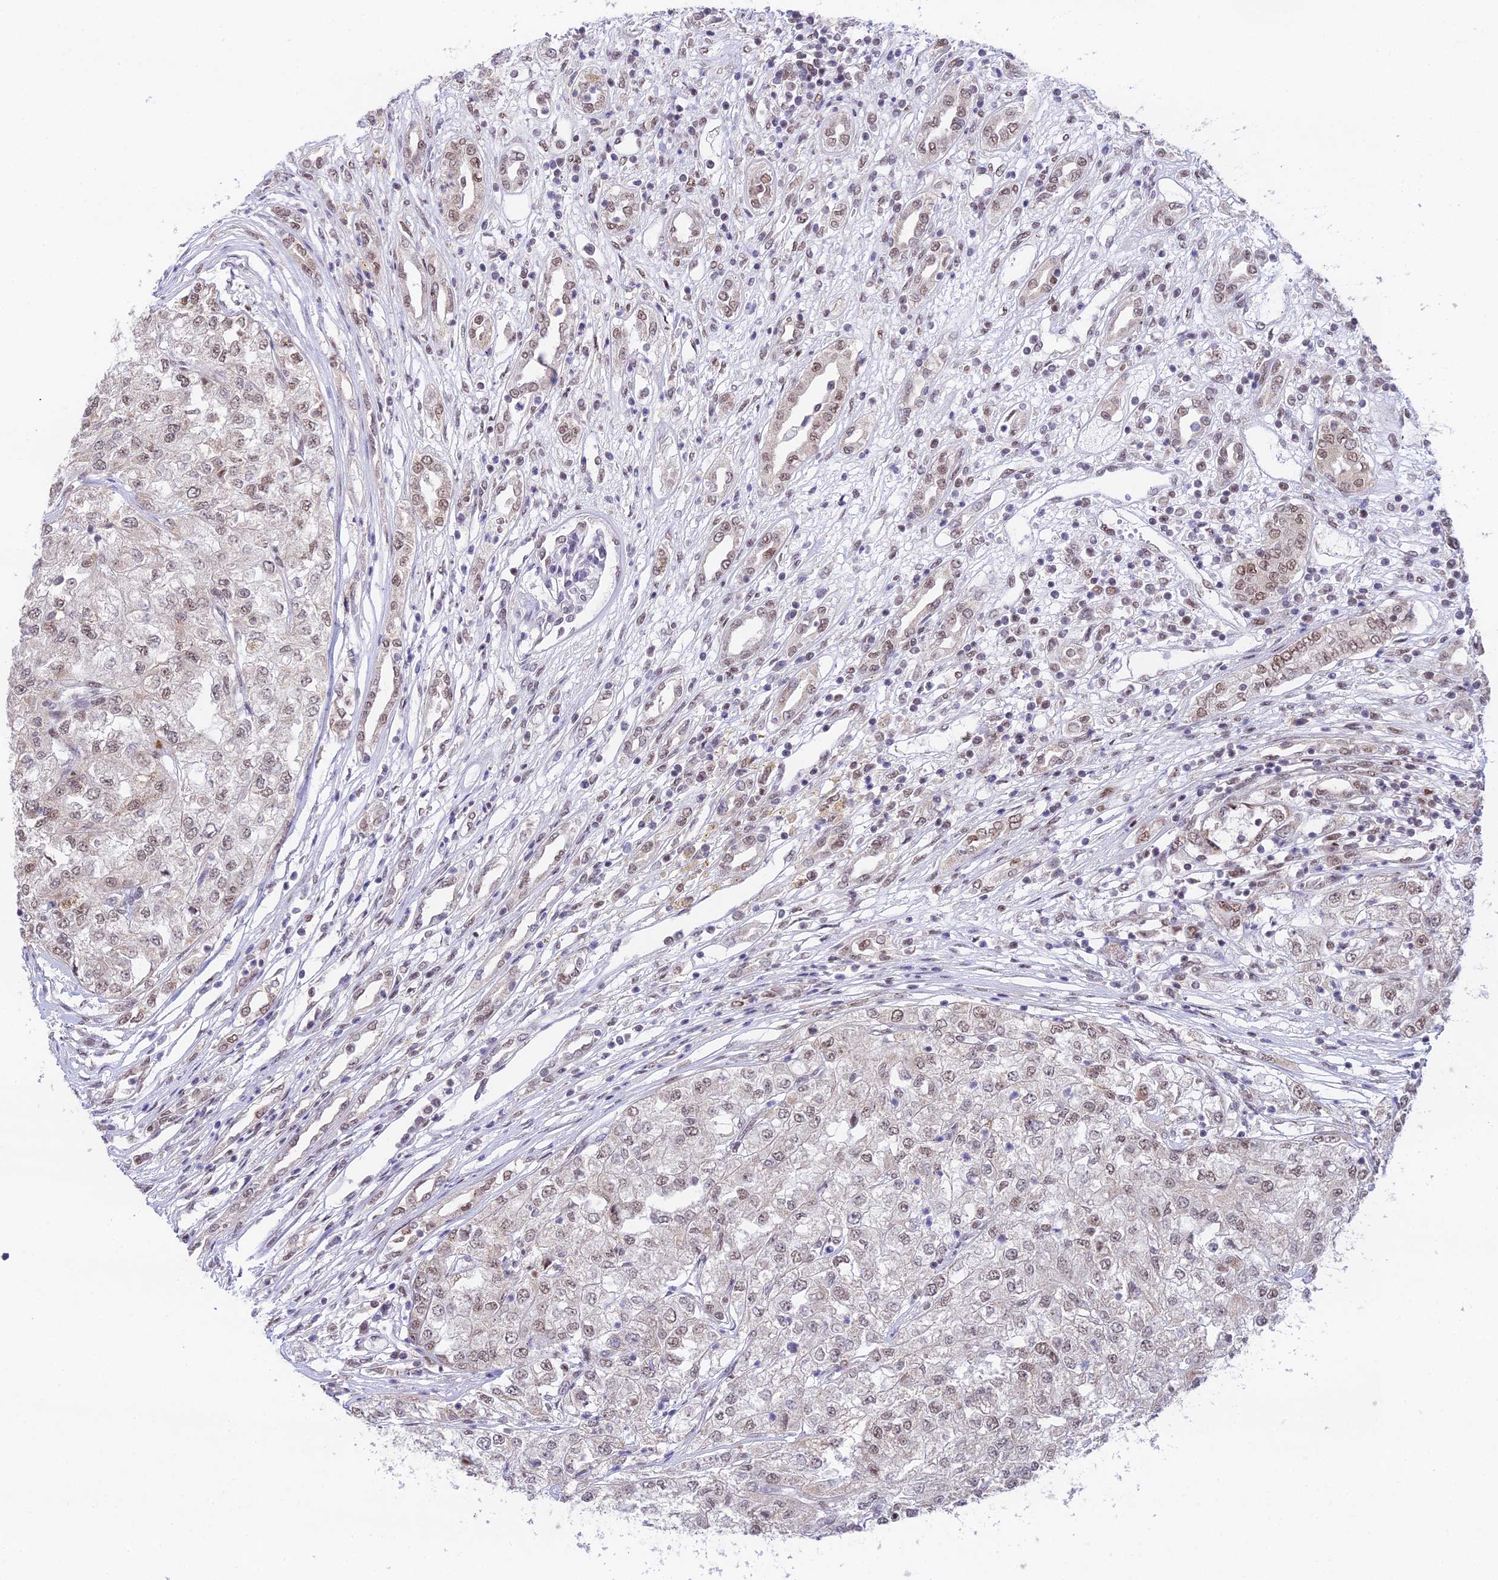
{"staining": {"intensity": "weak", "quantity": ">75%", "location": "nuclear"}, "tissue": "renal cancer", "cell_type": "Tumor cells", "image_type": "cancer", "snomed": [{"axis": "morphology", "description": "Adenocarcinoma, NOS"}, {"axis": "topography", "description": "Kidney"}], "caption": "Immunohistochemical staining of human renal cancer shows low levels of weak nuclear protein expression in approximately >75% of tumor cells.", "gene": "THOC7", "patient": {"sex": "female", "age": 54}}